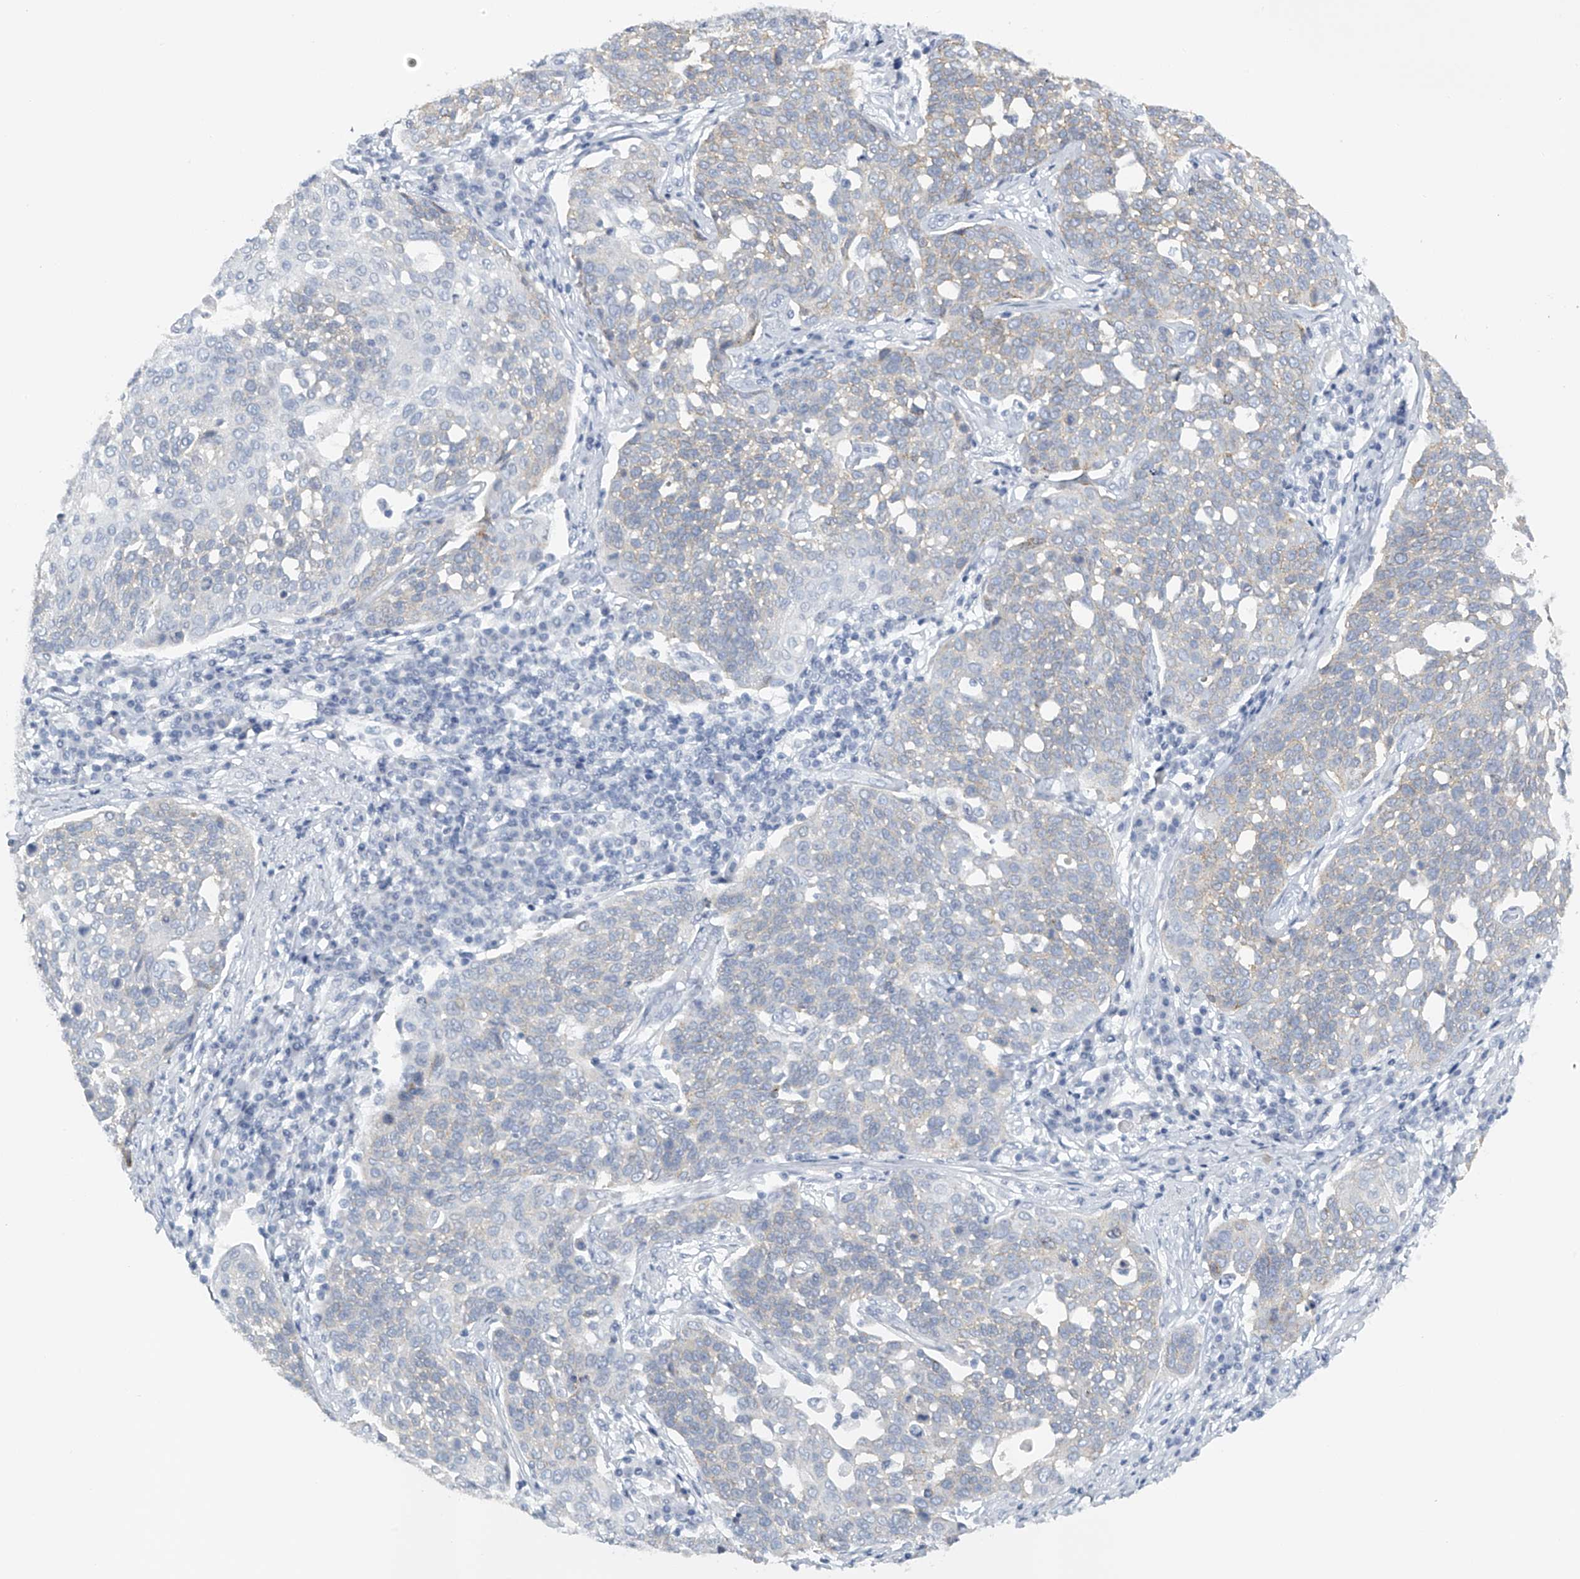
{"staining": {"intensity": "negative", "quantity": "none", "location": "none"}, "tissue": "cervical cancer", "cell_type": "Tumor cells", "image_type": "cancer", "snomed": [{"axis": "morphology", "description": "Squamous cell carcinoma, NOS"}, {"axis": "topography", "description": "Cervix"}], "caption": "Immunohistochemical staining of human cervical cancer (squamous cell carcinoma) exhibits no significant positivity in tumor cells. Brightfield microscopy of immunohistochemistry stained with DAB (3,3'-diaminobenzidine) (brown) and hematoxylin (blue), captured at high magnification.", "gene": "FAT2", "patient": {"sex": "female", "age": 34}}